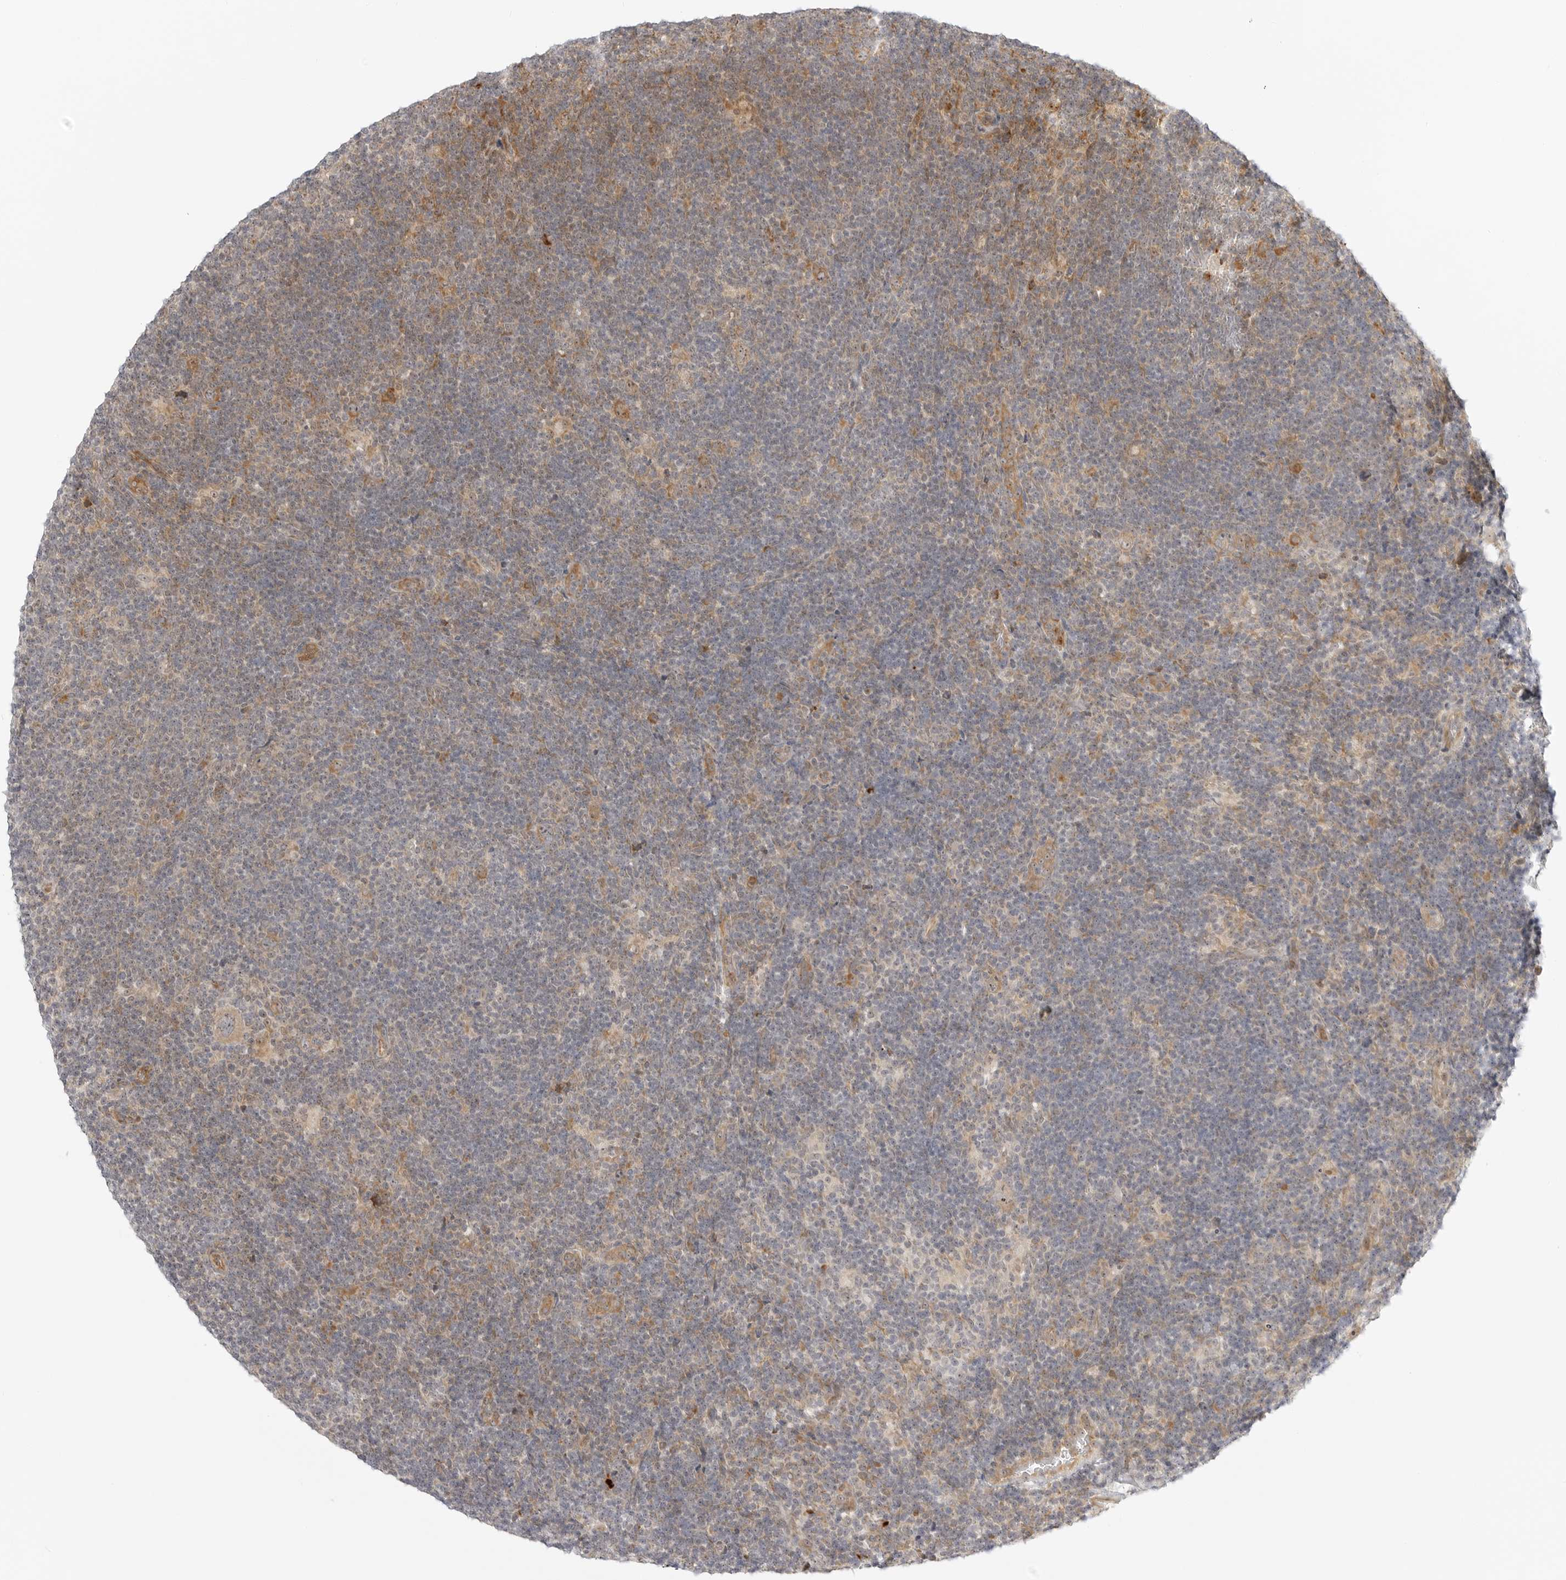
{"staining": {"intensity": "weak", "quantity": ">75%", "location": "cytoplasmic/membranous,nuclear"}, "tissue": "lymphoma", "cell_type": "Tumor cells", "image_type": "cancer", "snomed": [{"axis": "morphology", "description": "Hodgkin's disease, NOS"}, {"axis": "topography", "description": "Lymph node"}], "caption": "Protein staining displays weak cytoplasmic/membranous and nuclear staining in approximately >75% of tumor cells in lymphoma. Nuclei are stained in blue.", "gene": "DSCC1", "patient": {"sex": "female", "age": 57}}